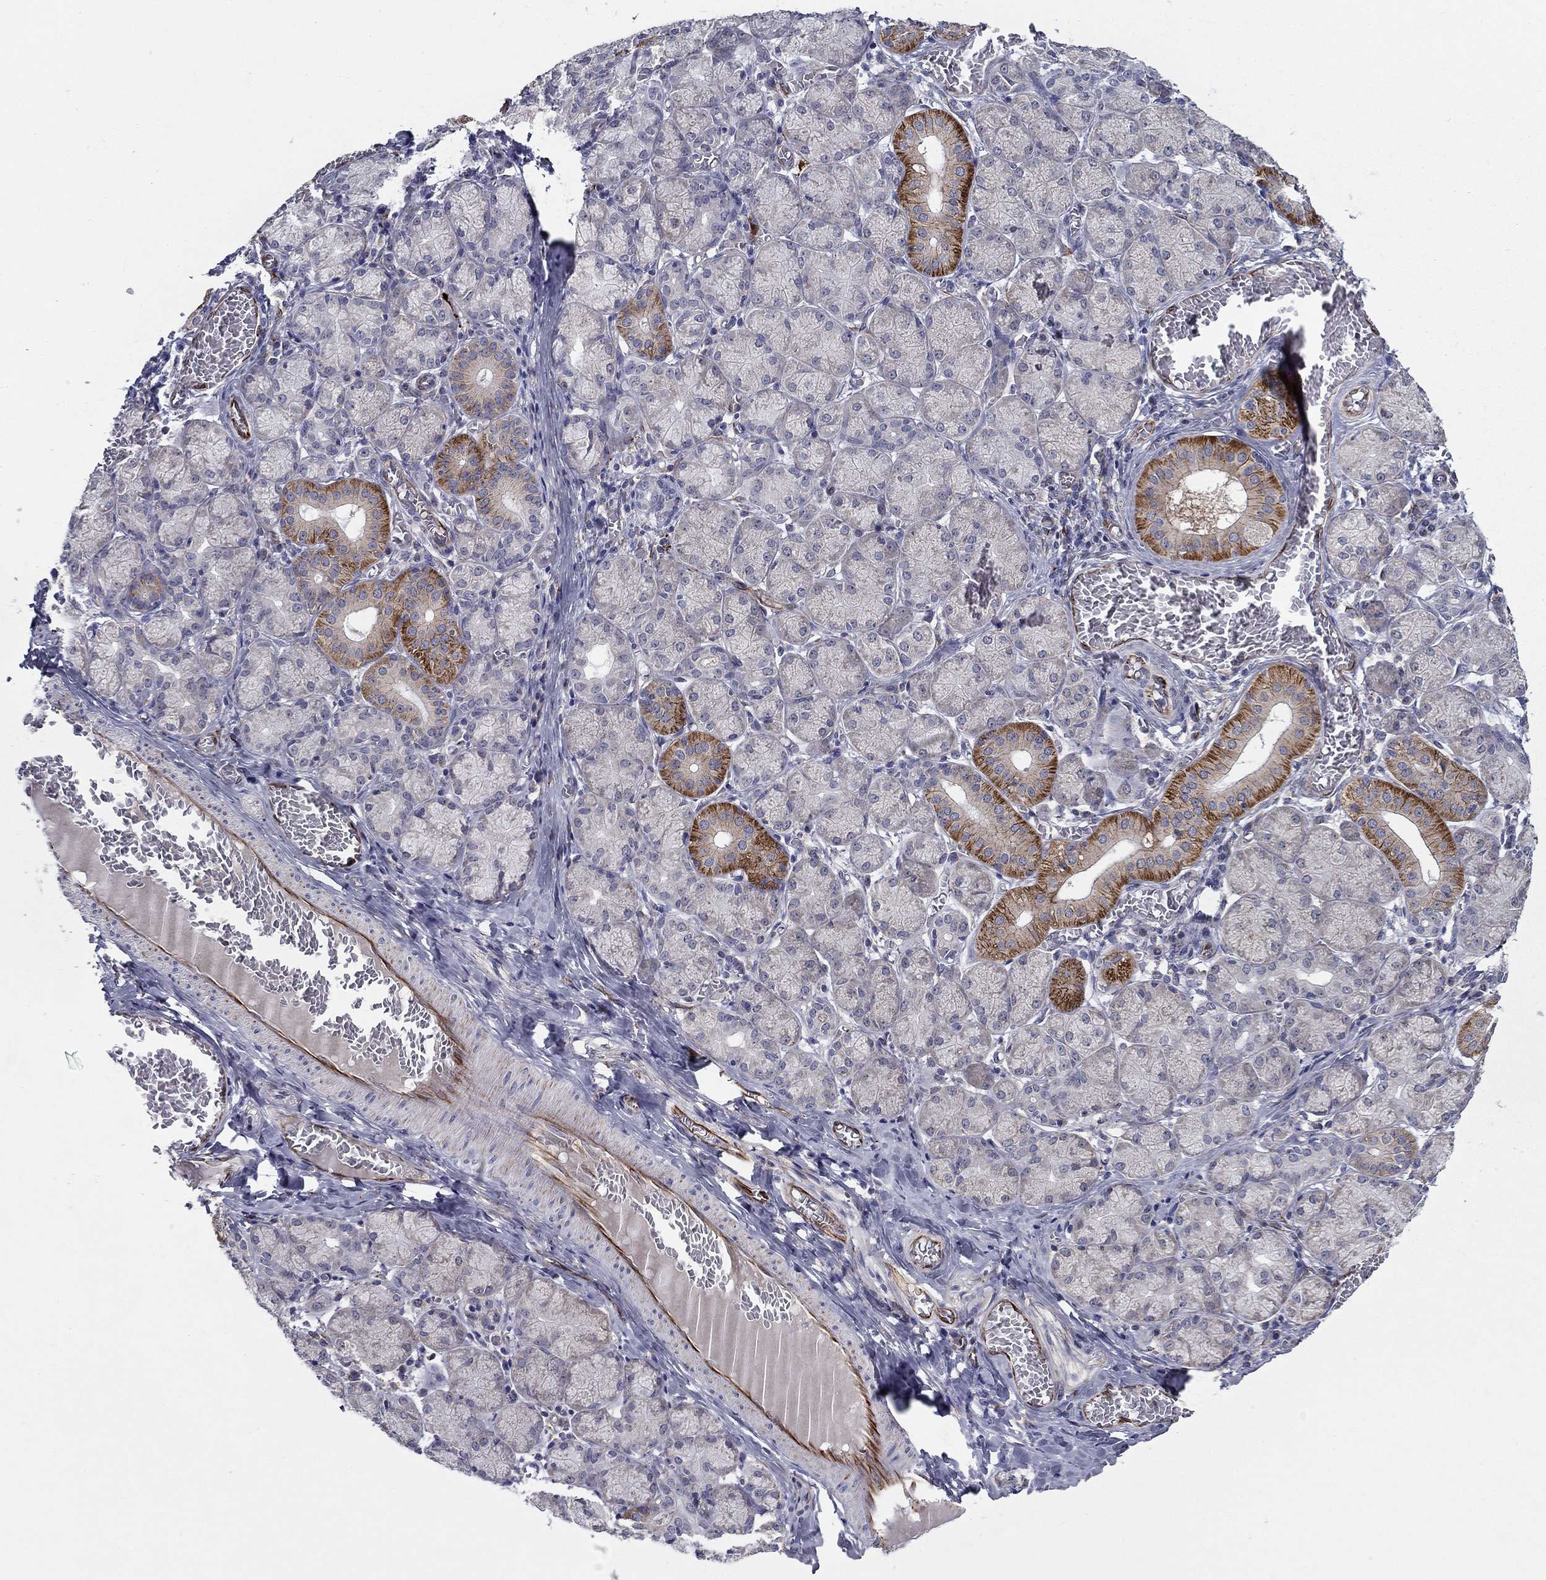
{"staining": {"intensity": "strong", "quantity": "<25%", "location": "cytoplasmic/membranous"}, "tissue": "salivary gland", "cell_type": "Glandular cells", "image_type": "normal", "snomed": [{"axis": "morphology", "description": "Normal tissue, NOS"}, {"axis": "topography", "description": "Salivary gland"}, {"axis": "topography", "description": "Peripheral nerve tissue"}], "caption": "IHC of normal salivary gland demonstrates medium levels of strong cytoplasmic/membranous staining in approximately <25% of glandular cells. (DAB IHC with brightfield microscopy, high magnification).", "gene": "LACTB2", "patient": {"sex": "female", "age": 24}}